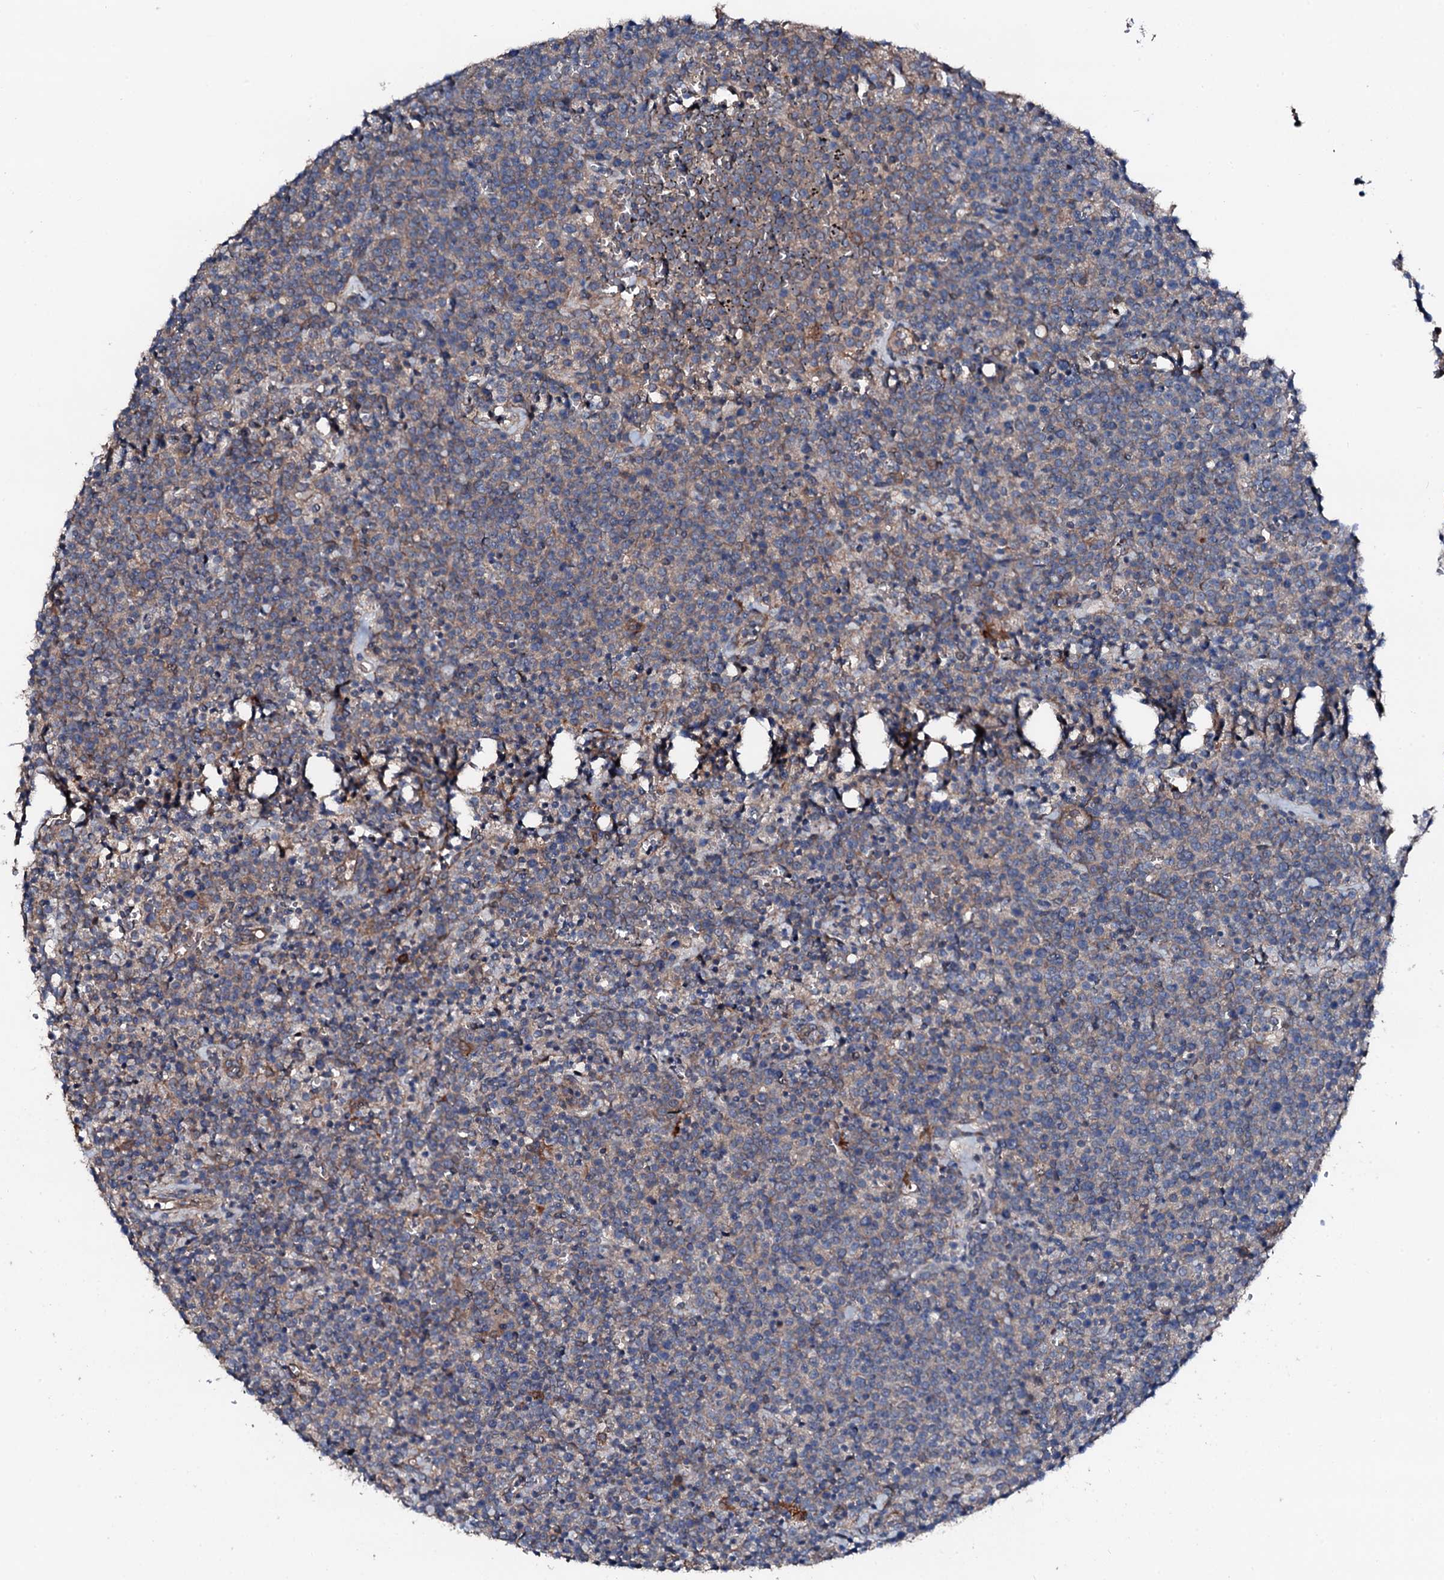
{"staining": {"intensity": "weak", "quantity": "<25%", "location": "cytoplasmic/membranous"}, "tissue": "lymphoma", "cell_type": "Tumor cells", "image_type": "cancer", "snomed": [{"axis": "morphology", "description": "Malignant lymphoma, non-Hodgkin's type, High grade"}, {"axis": "topography", "description": "Lymph node"}], "caption": "The histopathology image shows no significant expression in tumor cells of malignant lymphoma, non-Hodgkin's type (high-grade).", "gene": "TRAFD1", "patient": {"sex": "male", "age": 61}}